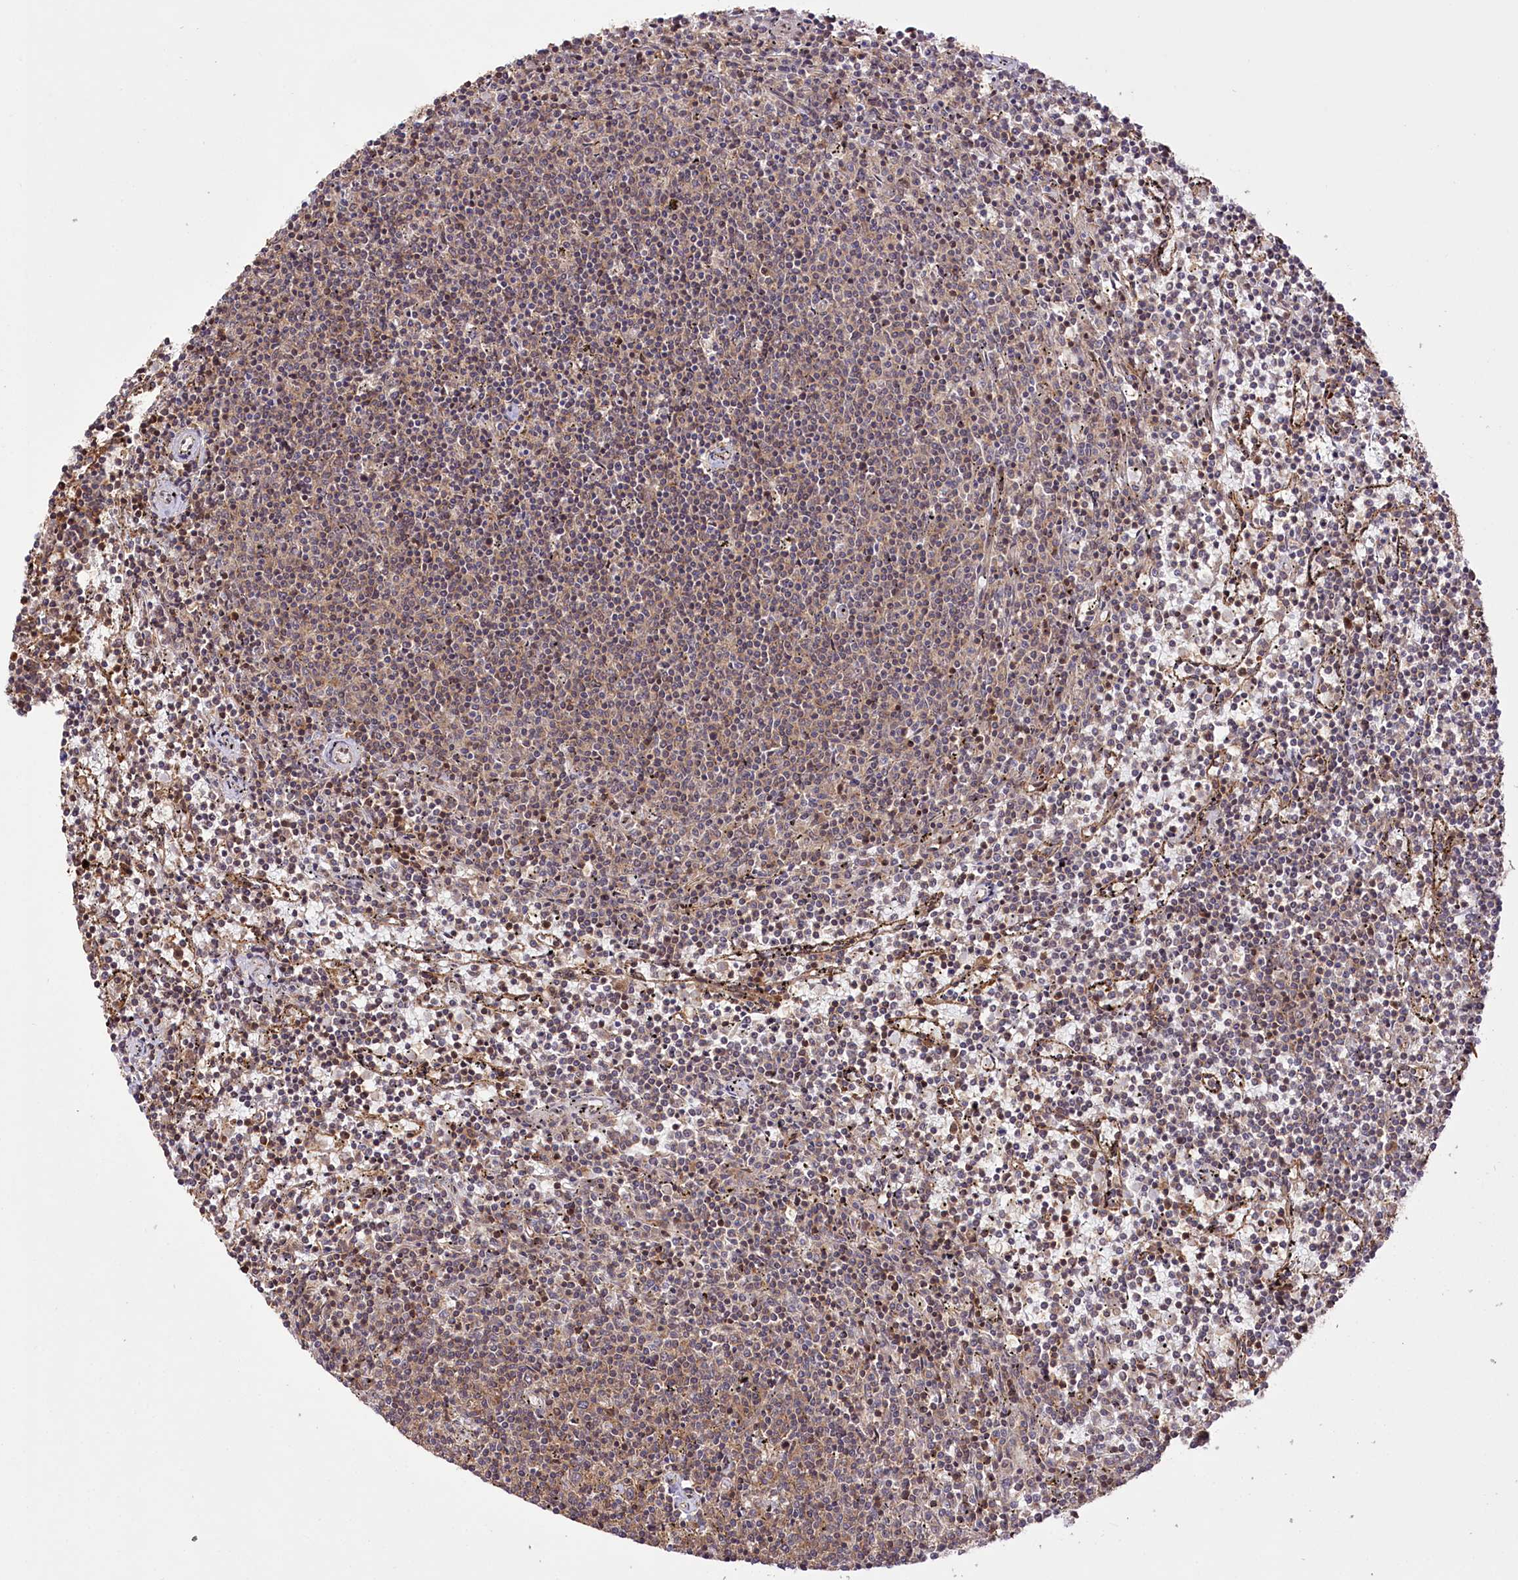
{"staining": {"intensity": "weak", "quantity": "25%-75%", "location": "cytoplasmic/membranous"}, "tissue": "lymphoma", "cell_type": "Tumor cells", "image_type": "cancer", "snomed": [{"axis": "morphology", "description": "Malignant lymphoma, non-Hodgkin's type, Low grade"}, {"axis": "topography", "description": "Spleen"}], "caption": "Protein expression by IHC reveals weak cytoplasmic/membranous staining in about 25%-75% of tumor cells in malignant lymphoma, non-Hodgkin's type (low-grade).", "gene": "DHX29", "patient": {"sex": "female", "age": 50}}